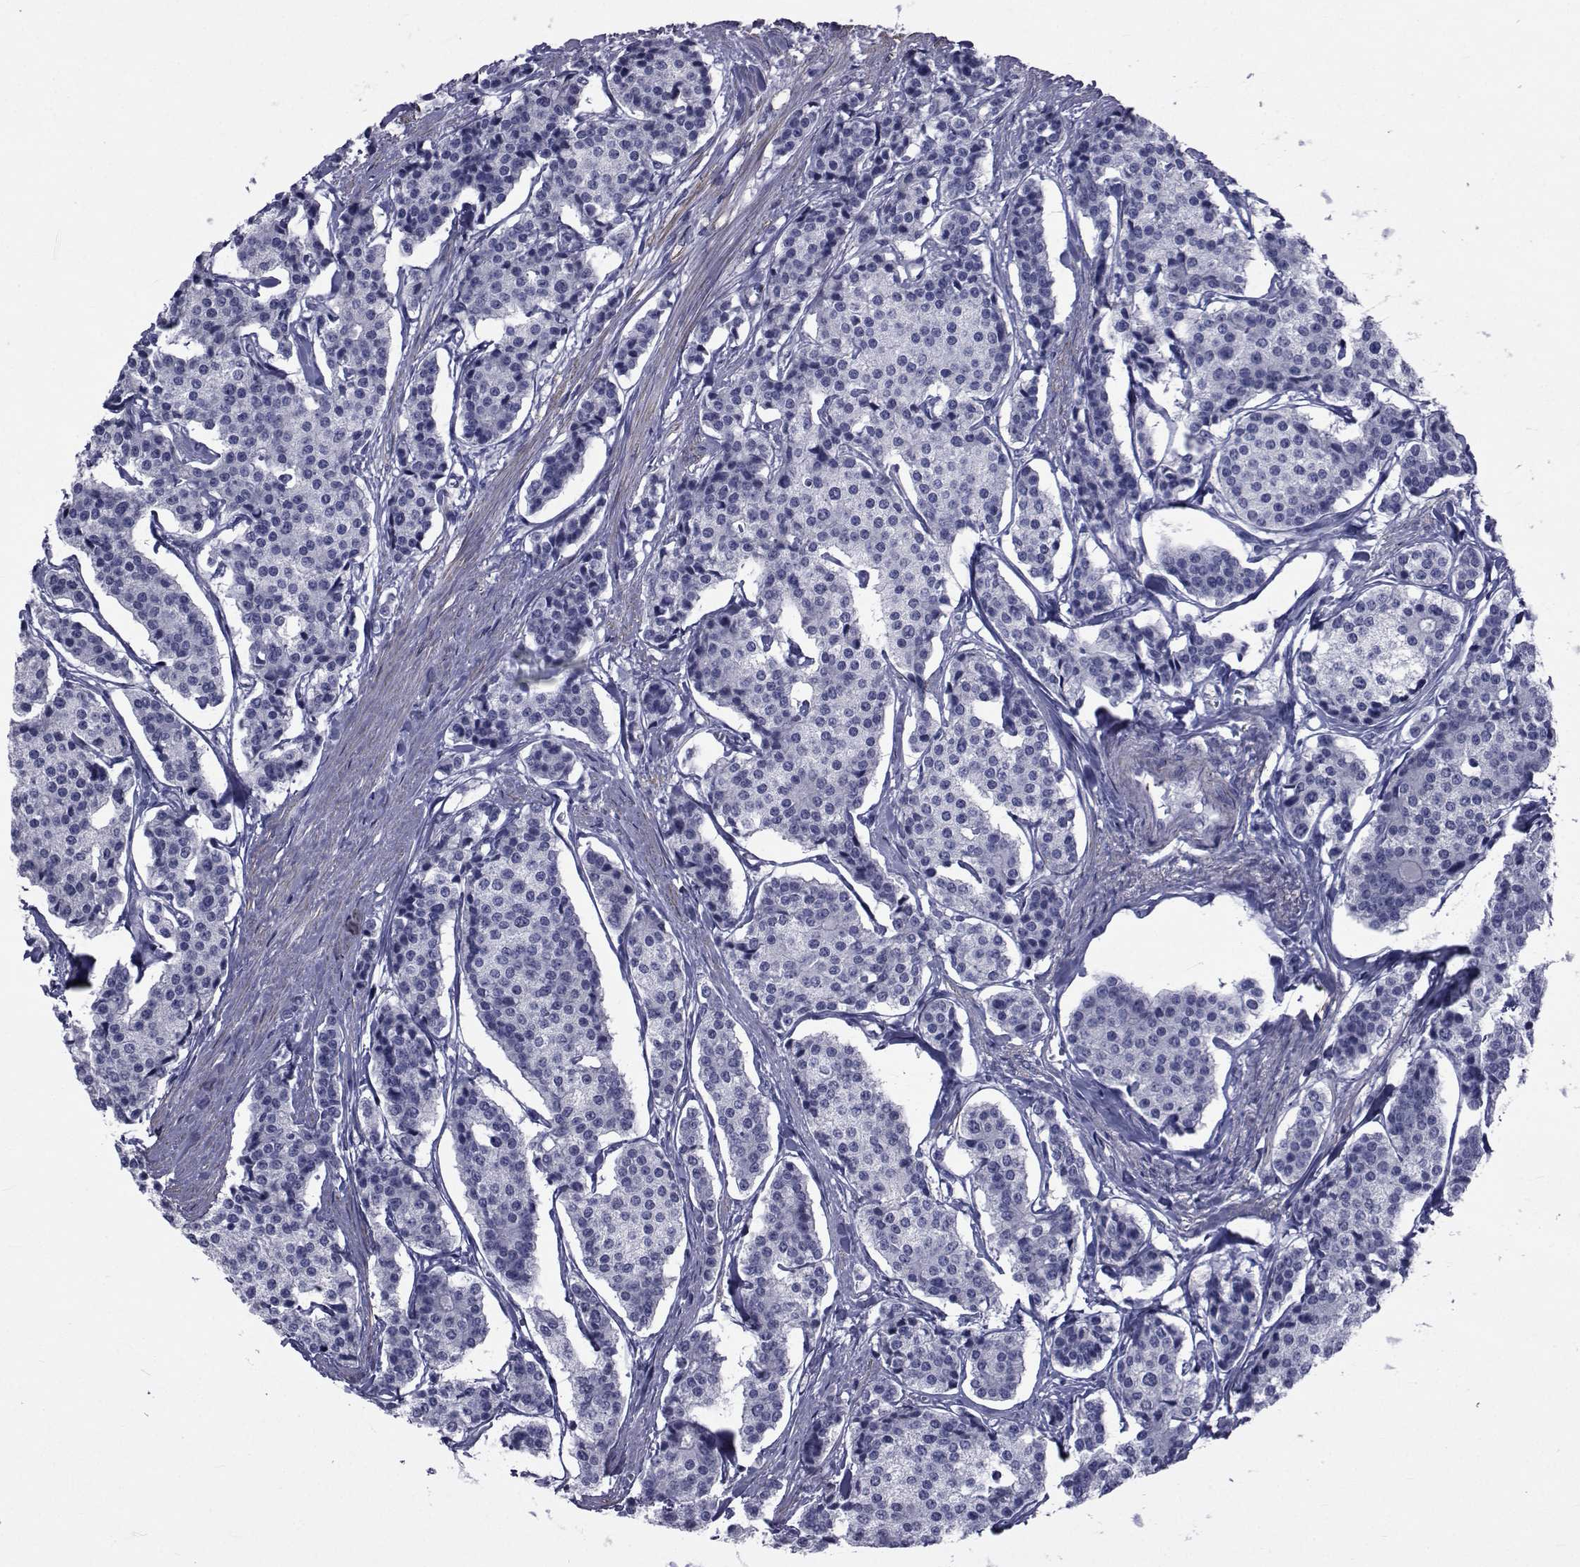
{"staining": {"intensity": "negative", "quantity": "none", "location": "none"}, "tissue": "carcinoid", "cell_type": "Tumor cells", "image_type": "cancer", "snomed": [{"axis": "morphology", "description": "Carcinoid, malignant, NOS"}, {"axis": "topography", "description": "Small intestine"}], "caption": "Immunohistochemical staining of human malignant carcinoid exhibits no significant expression in tumor cells.", "gene": "GKAP1", "patient": {"sex": "female", "age": 65}}